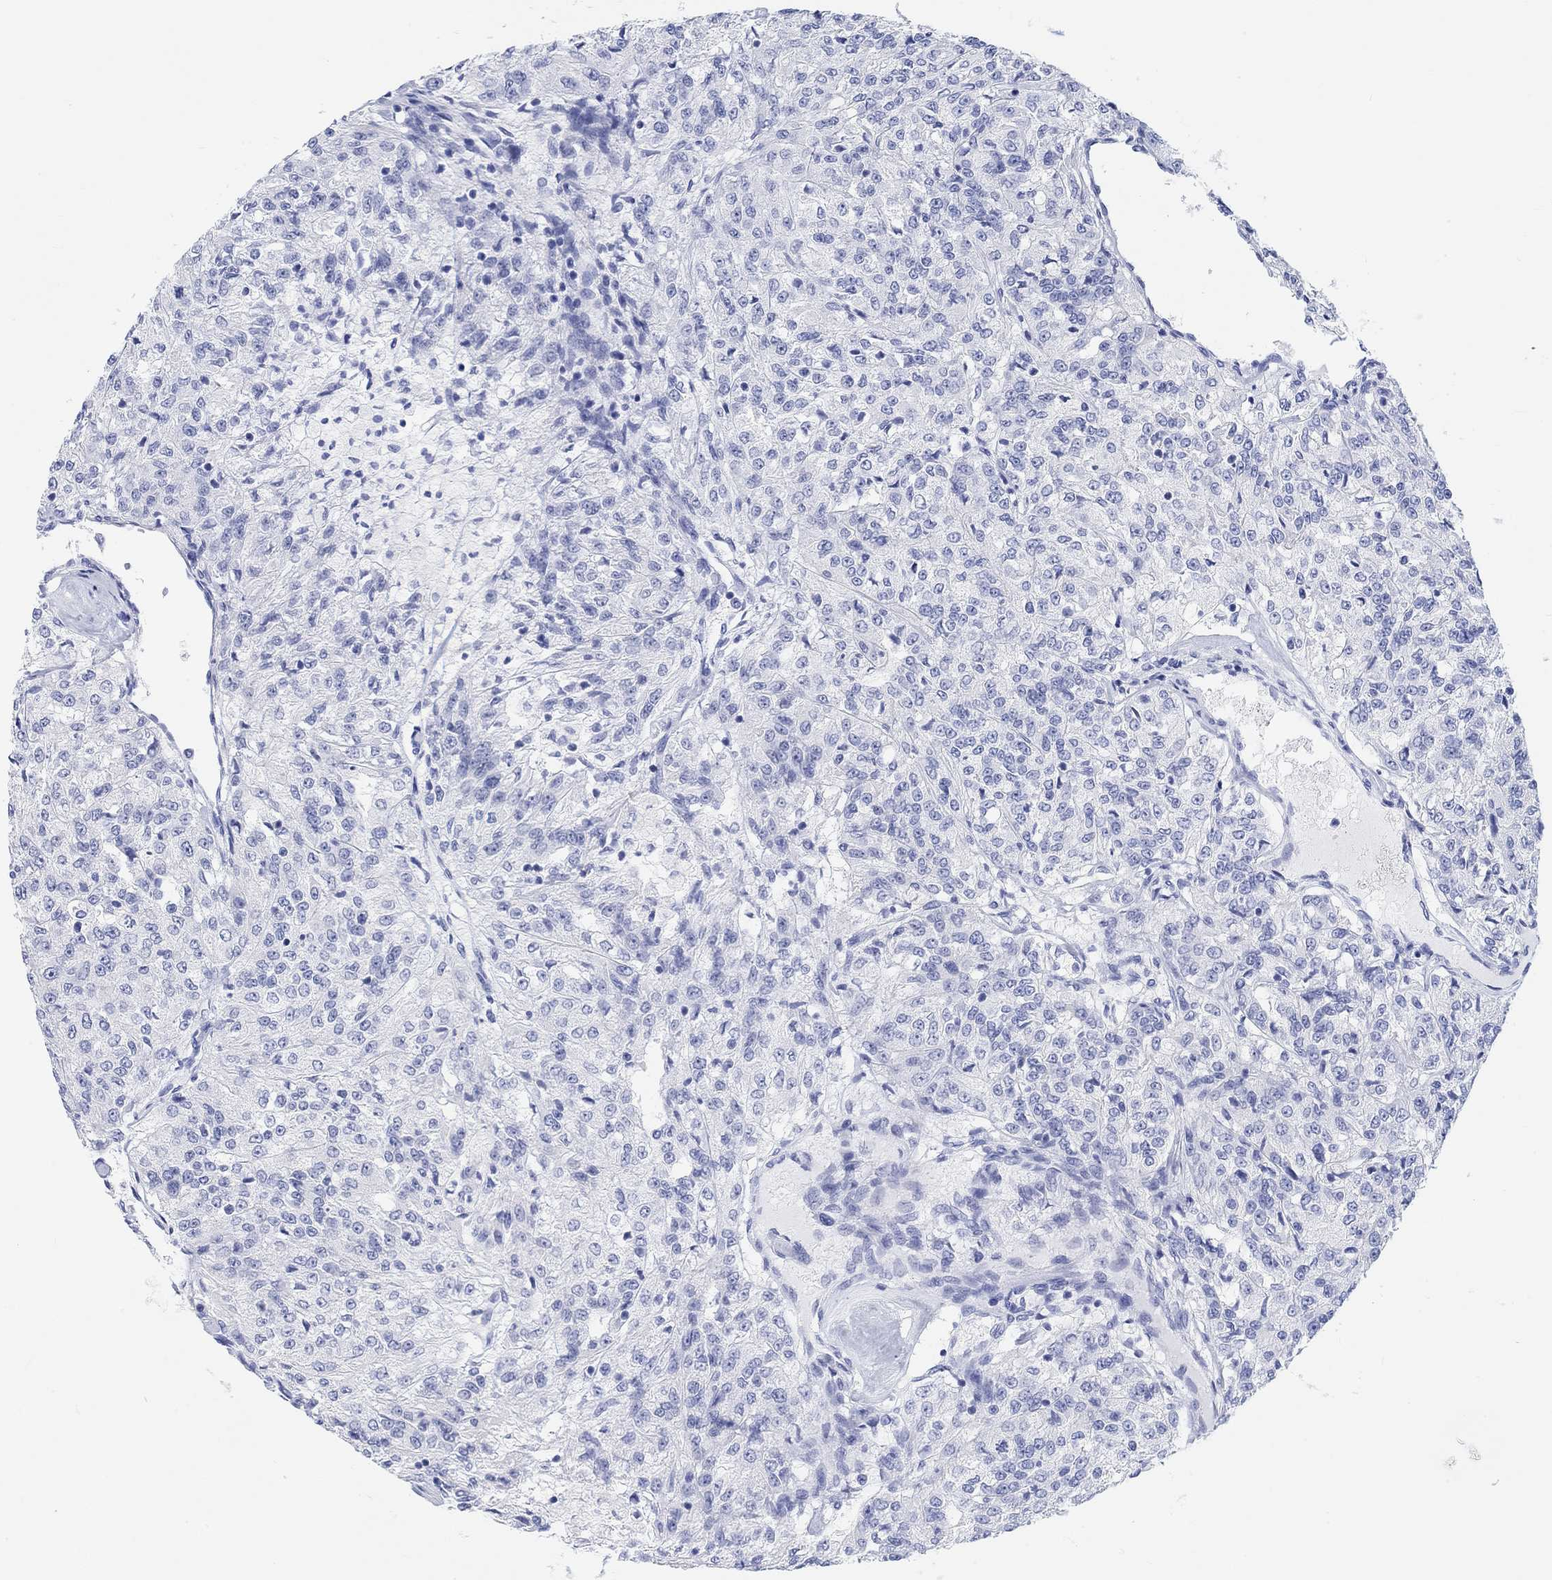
{"staining": {"intensity": "negative", "quantity": "none", "location": "none"}, "tissue": "renal cancer", "cell_type": "Tumor cells", "image_type": "cancer", "snomed": [{"axis": "morphology", "description": "Adenocarcinoma, NOS"}, {"axis": "topography", "description": "Kidney"}], "caption": "The histopathology image shows no significant staining in tumor cells of renal cancer. (Stains: DAB (3,3'-diaminobenzidine) immunohistochemistry with hematoxylin counter stain, Microscopy: brightfield microscopy at high magnification).", "gene": "XIRP2", "patient": {"sex": "female", "age": 63}}